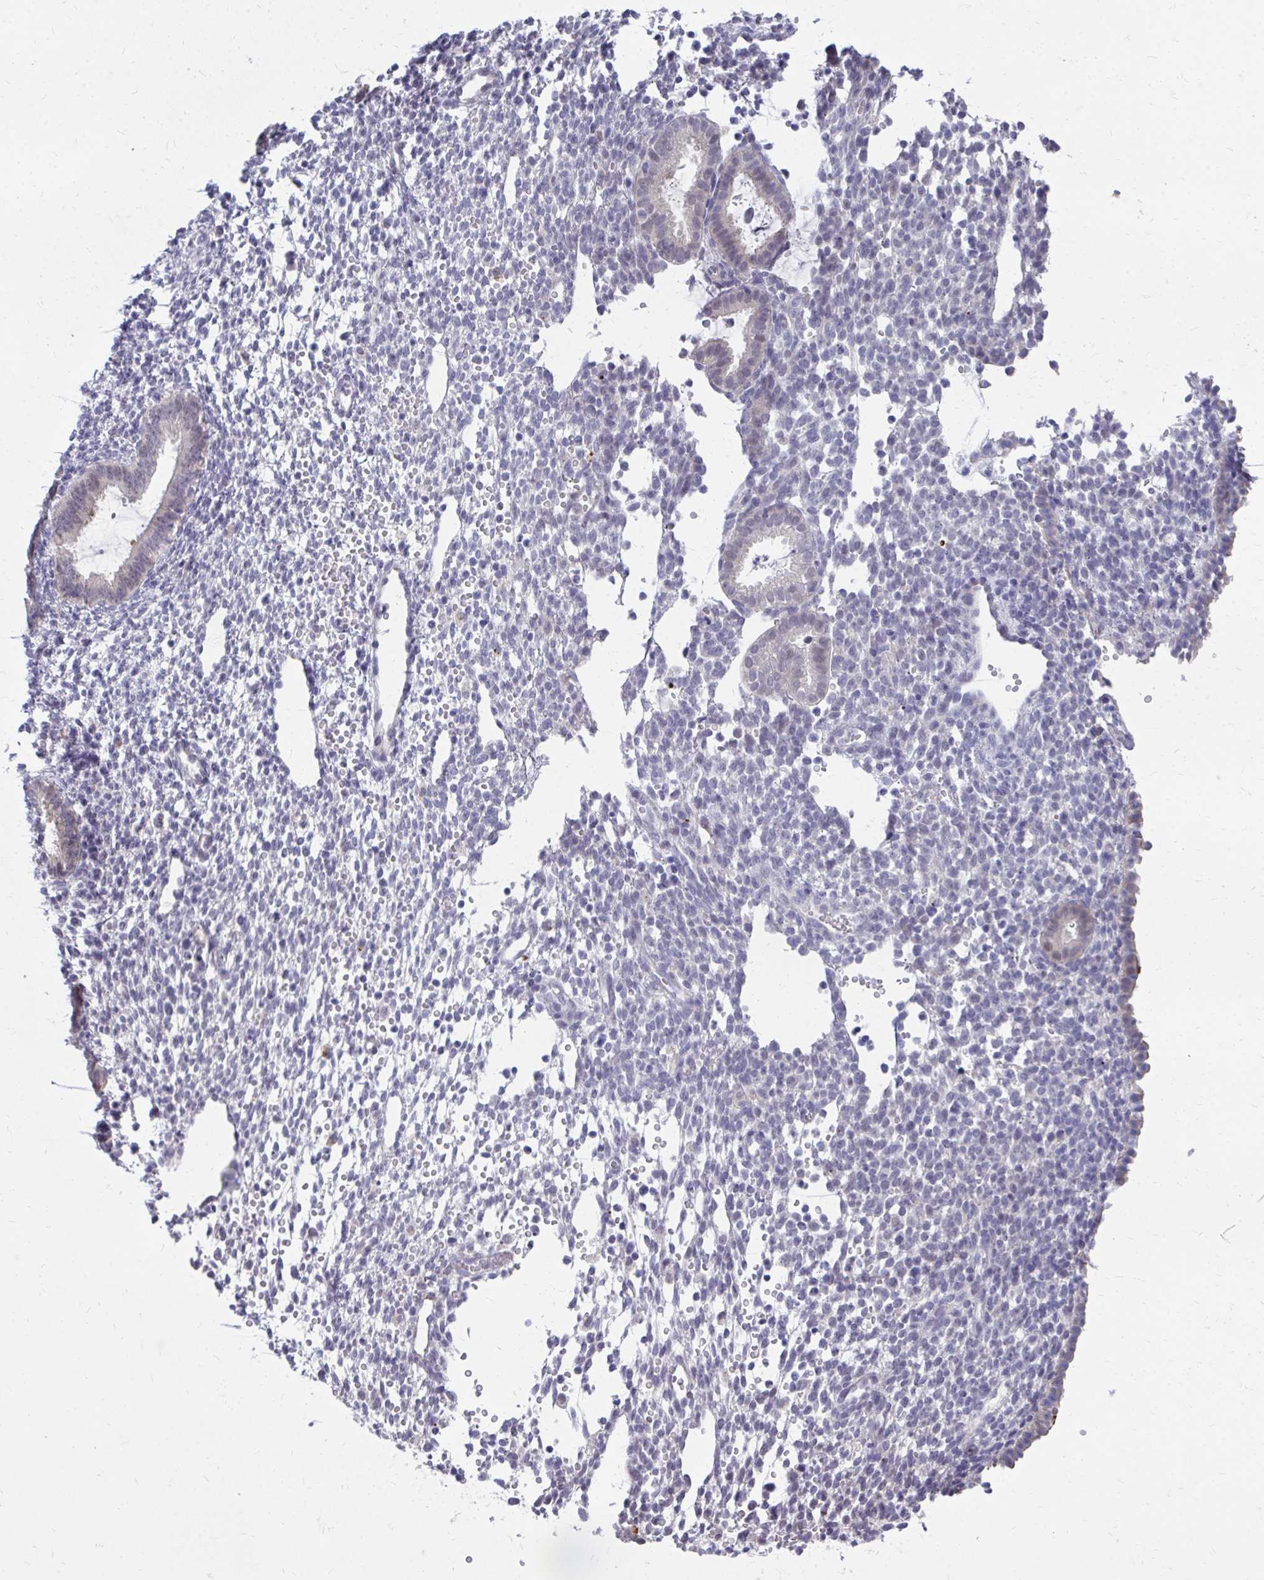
{"staining": {"intensity": "negative", "quantity": "none", "location": "none"}, "tissue": "endometrium", "cell_type": "Cells in endometrial stroma", "image_type": "normal", "snomed": [{"axis": "morphology", "description": "Normal tissue, NOS"}, {"axis": "topography", "description": "Endometrium"}], "caption": "An immunohistochemistry (IHC) photomicrograph of unremarkable endometrium is shown. There is no staining in cells in endometrial stroma of endometrium. (Stains: DAB (3,3'-diaminobenzidine) IHC with hematoxylin counter stain, Microscopy: brightfield microscopy at high magnification).", "gene": "MROH8", "patient": {"sex": "female", "age": 36}}